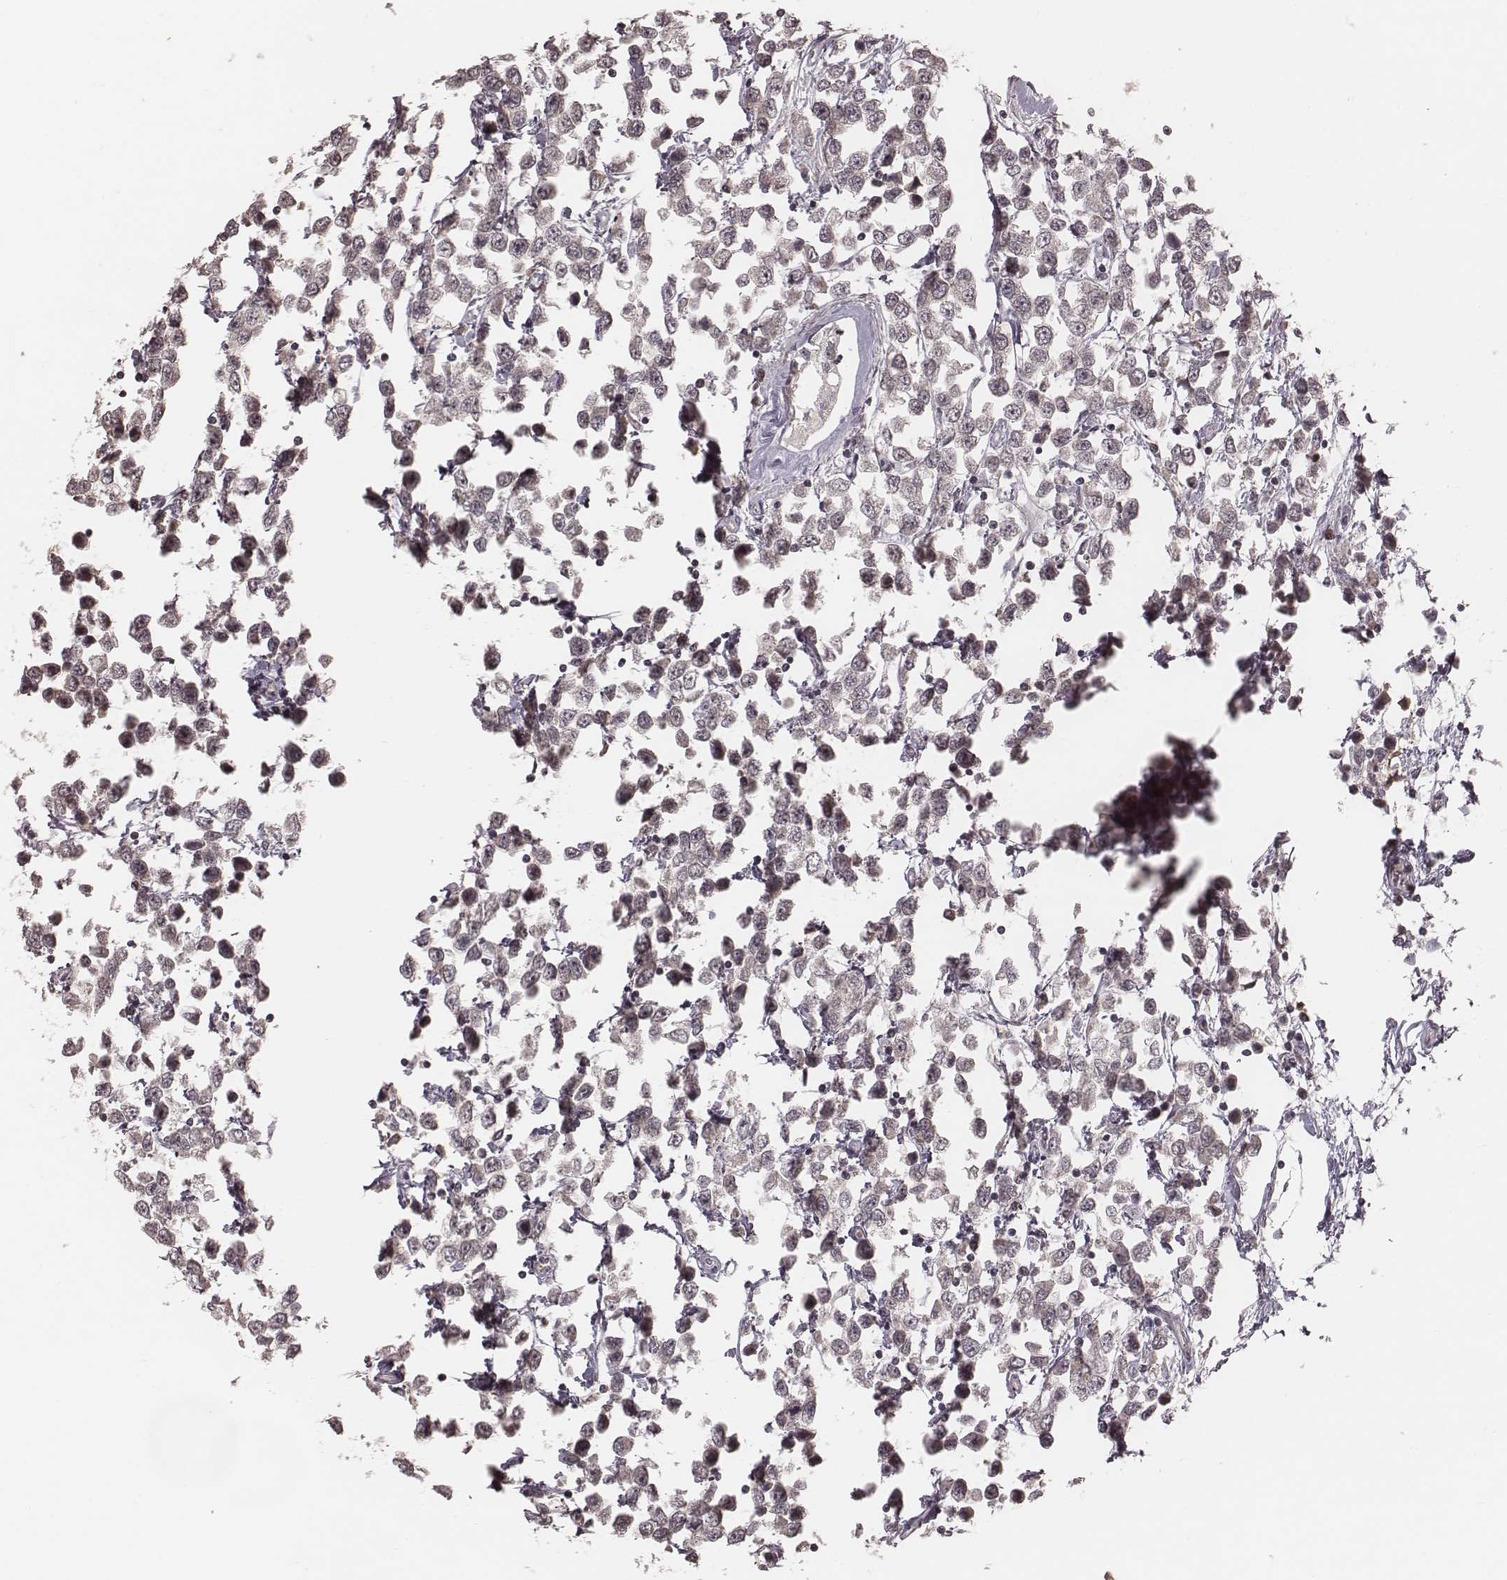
{"staining": {"intensity": "negative", "quantity": "none", "location": "none"}, "tissue": "testis cancer", "cell_type": "Tumor cells", "image_type": "cancer", "snomed": [{"axis": "morphology", "description": "Seminoma, NOS"}, {"axis": "topography", "description": "Testis"}], "caption": "Immunohistochemistry of human testis cancer reveals no expression in tumor cells.", "gene": "IL5", "patient": {"sex": "male", "age": 34}}